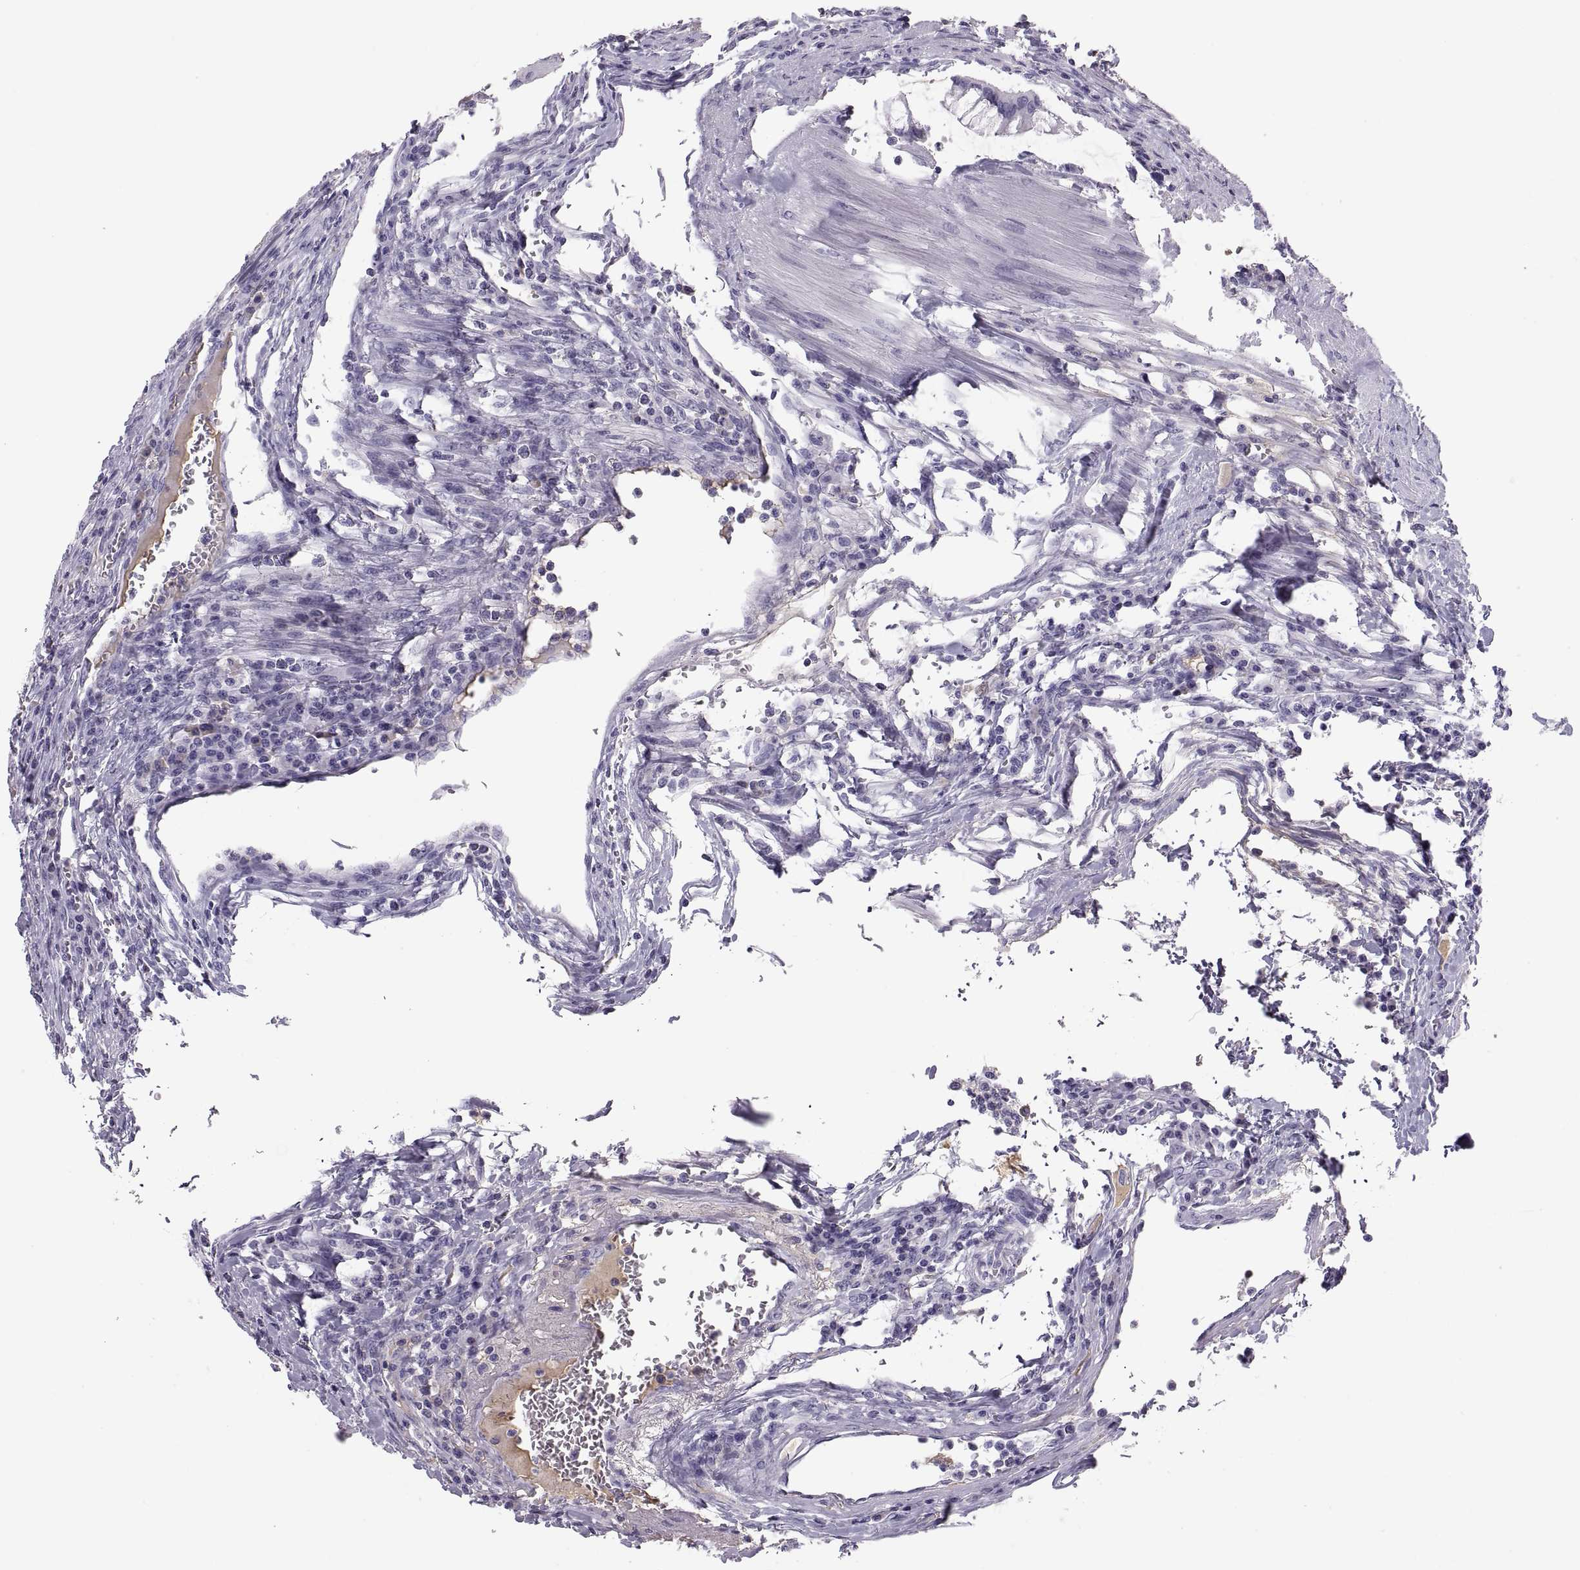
{"staining": {"intensity": "negative", "quantity": "none", "location": "none"}, "tissue": "colorectal cancer", "cell_type": "Tumor cells", "image_type": "cancer", "snomed": [{"axis": "morphology", "description": "Adenocarcinoma, NOS"}, {"axis": "topography", "description": "Colon"}], "caption": "Immunohistochemistry of human colorectal adenocarcinoma shows no staining in tumor cells.", "gene": "MAGEB2", "patient": {"sex": "female", "age": 70}}